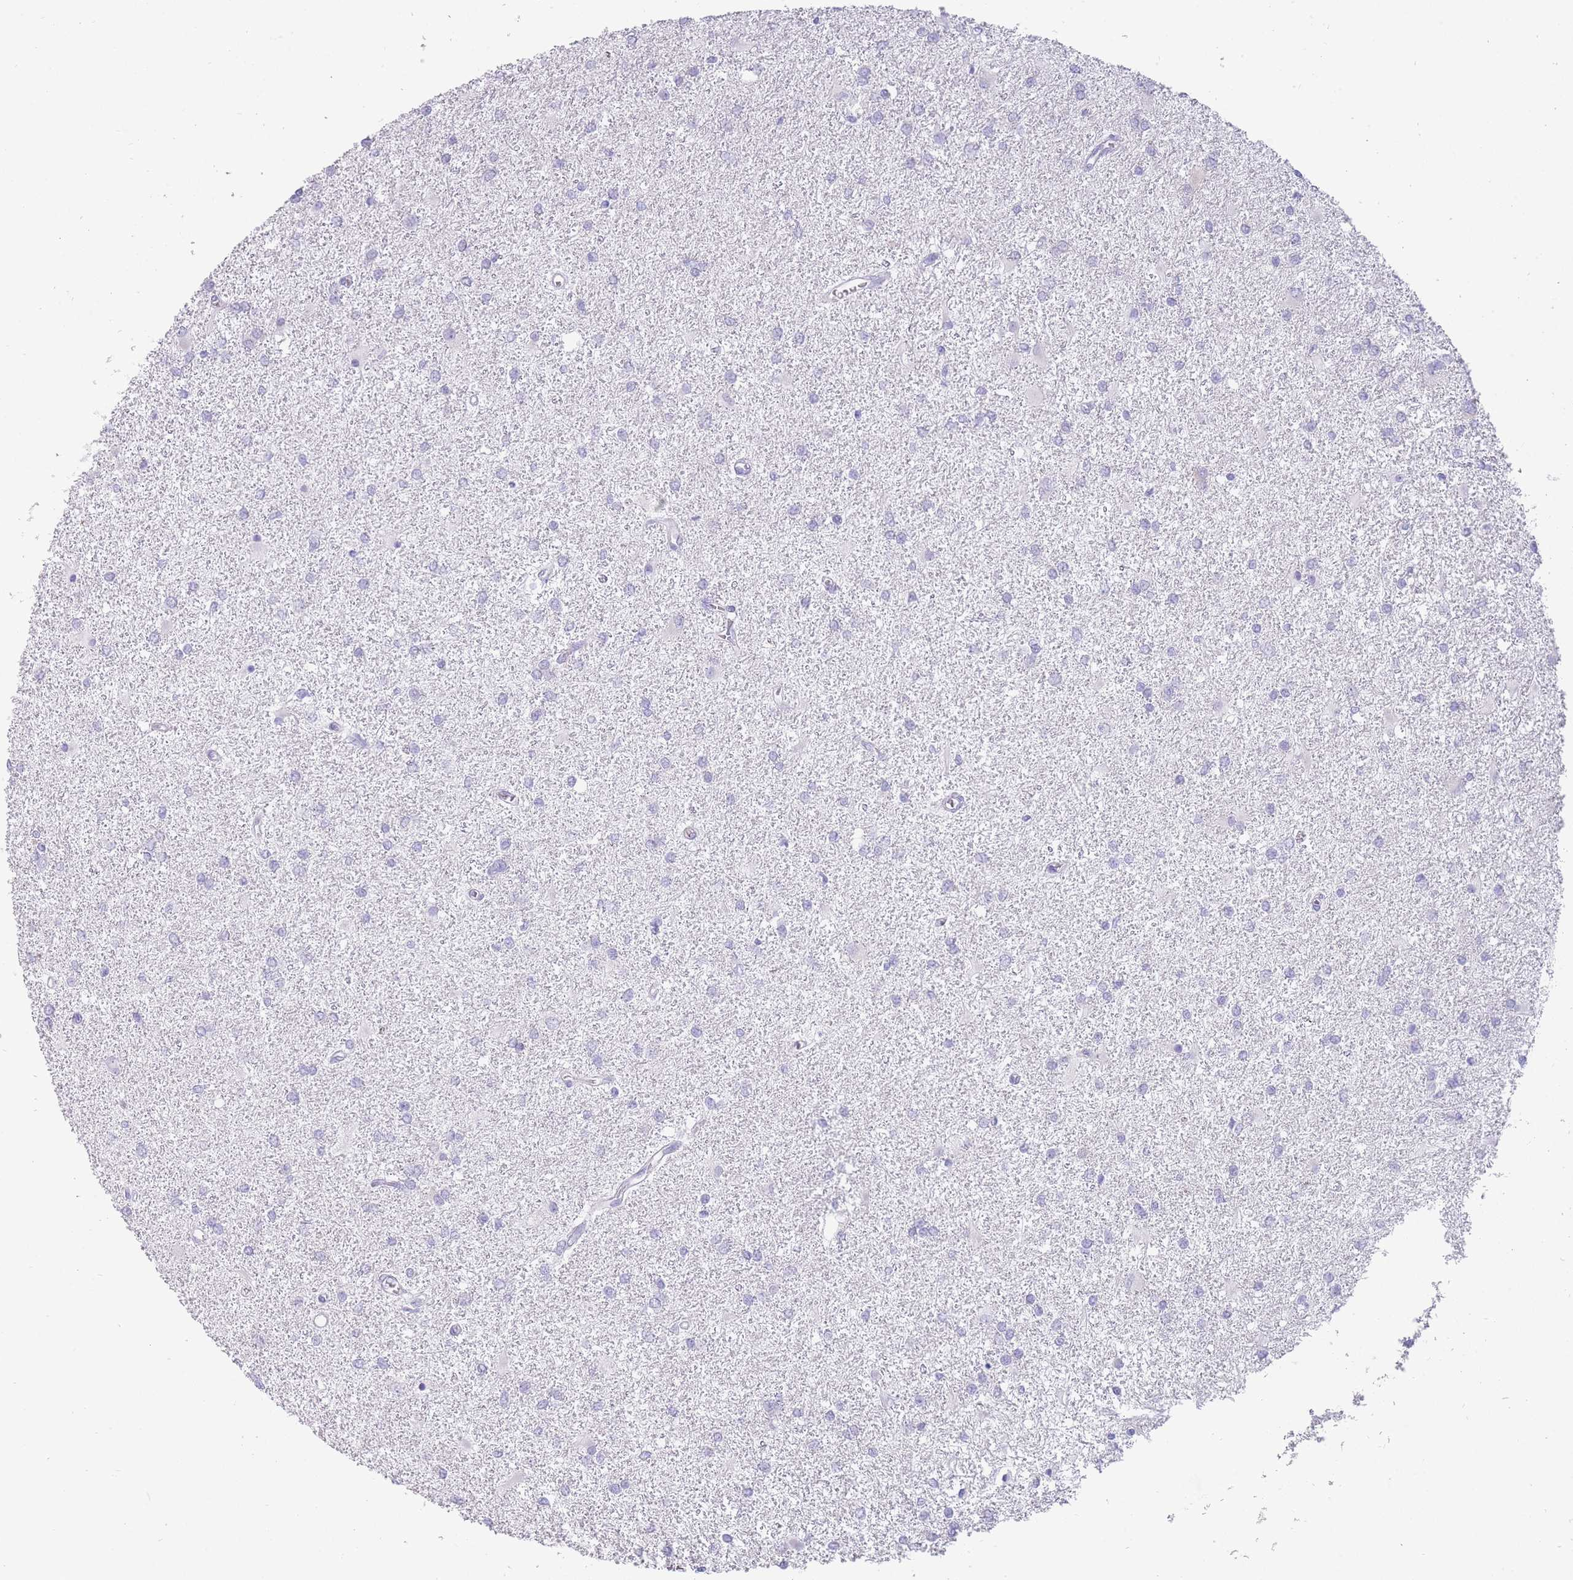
{"staining": {"intensity": "negative", "quantity": "none", "location": "none"}, "tissue": "glioma", "cell_type": "Tumor cells", "image_type": "cancer", "snomed": [{"axis": "morphology", "description": "Glioma, malignant, High grade"}, {"axis": "topography", "description": "Brain"}], "caption": "Tumor cells are negative for protein expression in human glioma.", "gene": "UPK1A", "patient": {"sex": "female", "age": 50}}